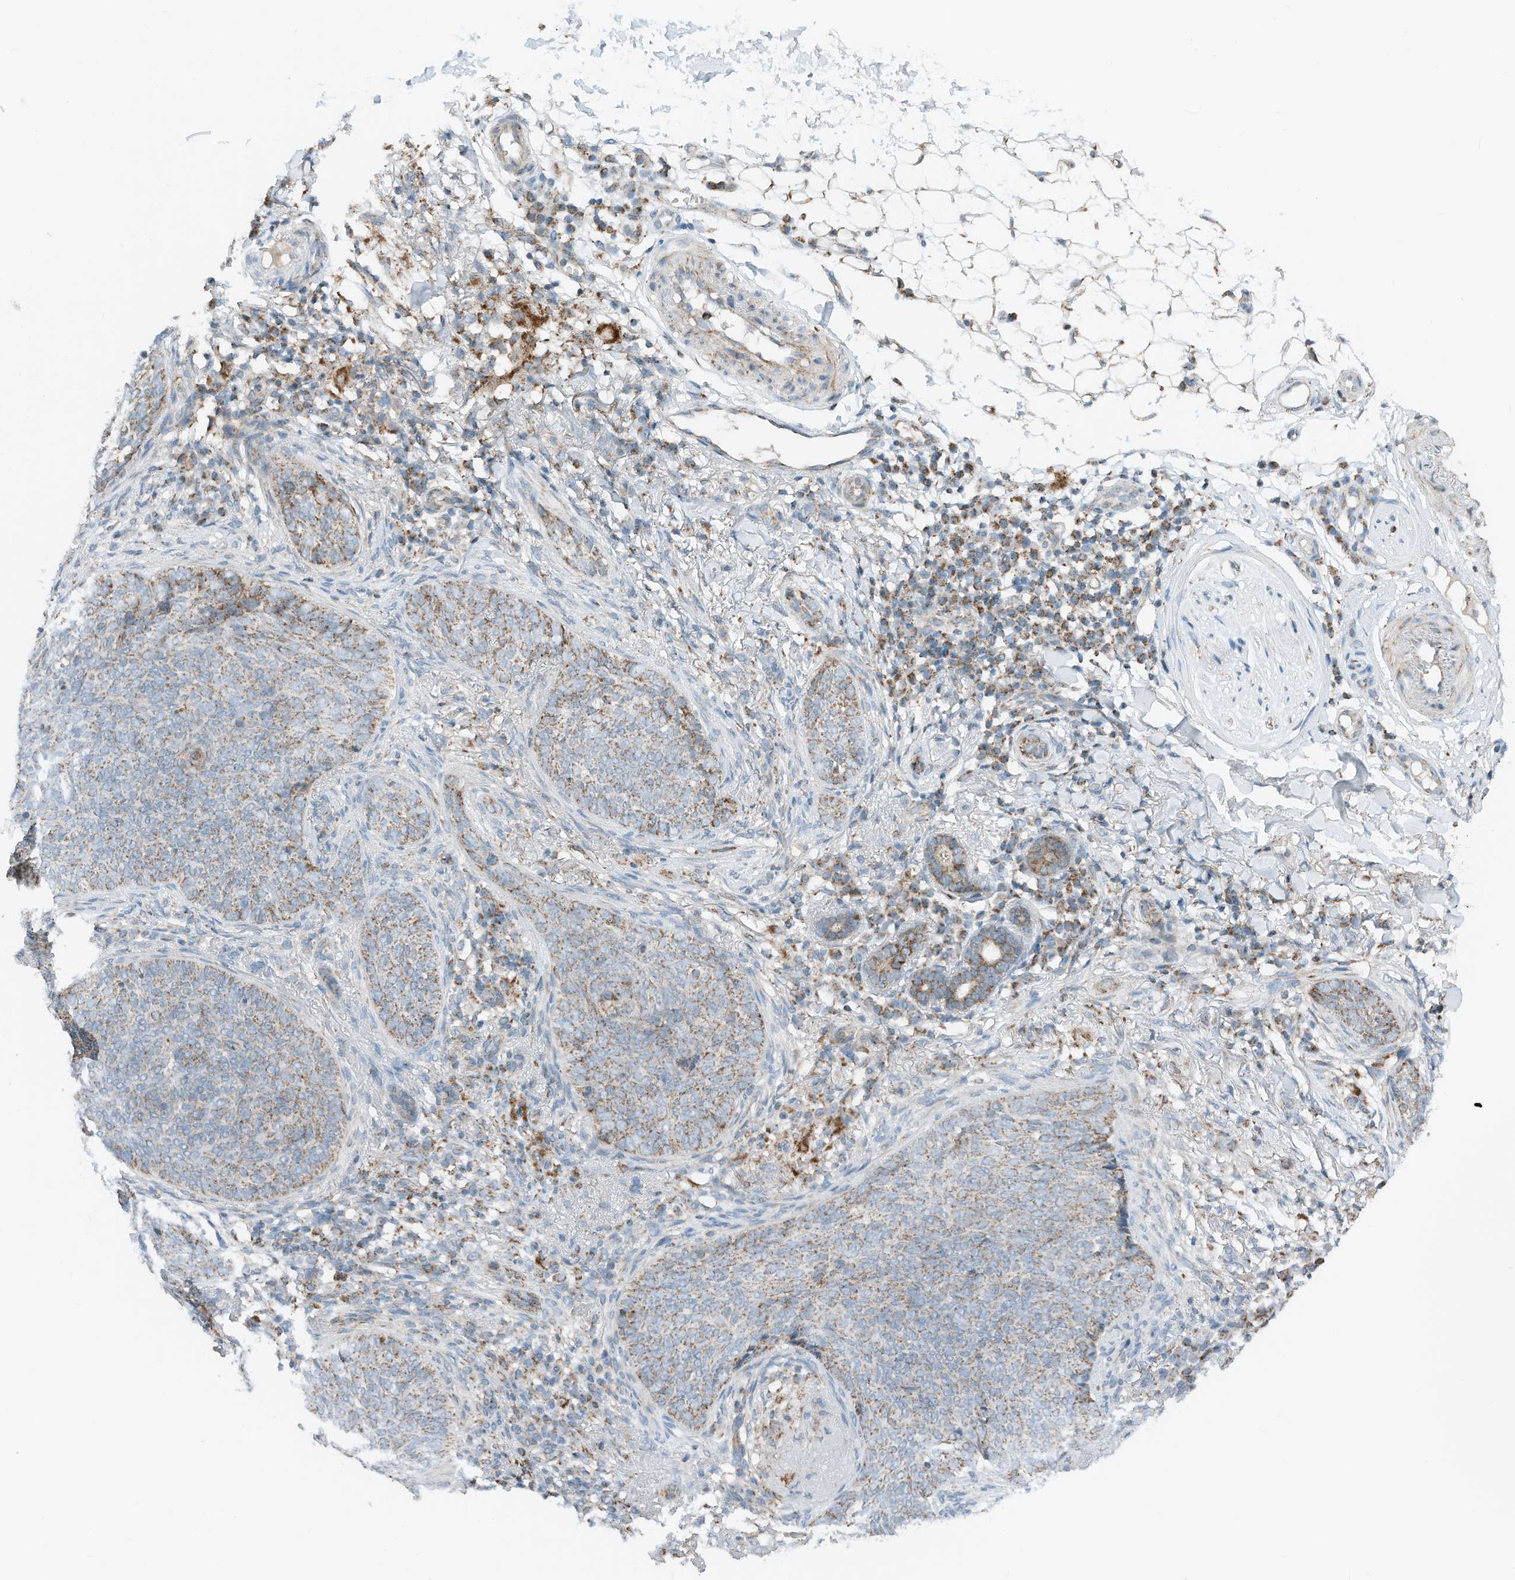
{"staining": {"intensity": "moderate", "quantity": ">75%", "location": "cytoplasmic/membranous"}, "tissue": "skin cancer", "cell_type": "Tumor cells", "image_type": "cancer", "snomed": [{"axis": "morphology", "description": "Basal cell carcinoma"}, {"axis": "topography", "description": "Skin"}], "caption": "Approximately >75% of tumor cells in human skin basal cell carcinoma show moderate cytoplasmic/membranous protein expression as visualized by brown immunohistochemical staining.", "gene": "RMND1", "patient": {"sex": "male", "age": 85}}